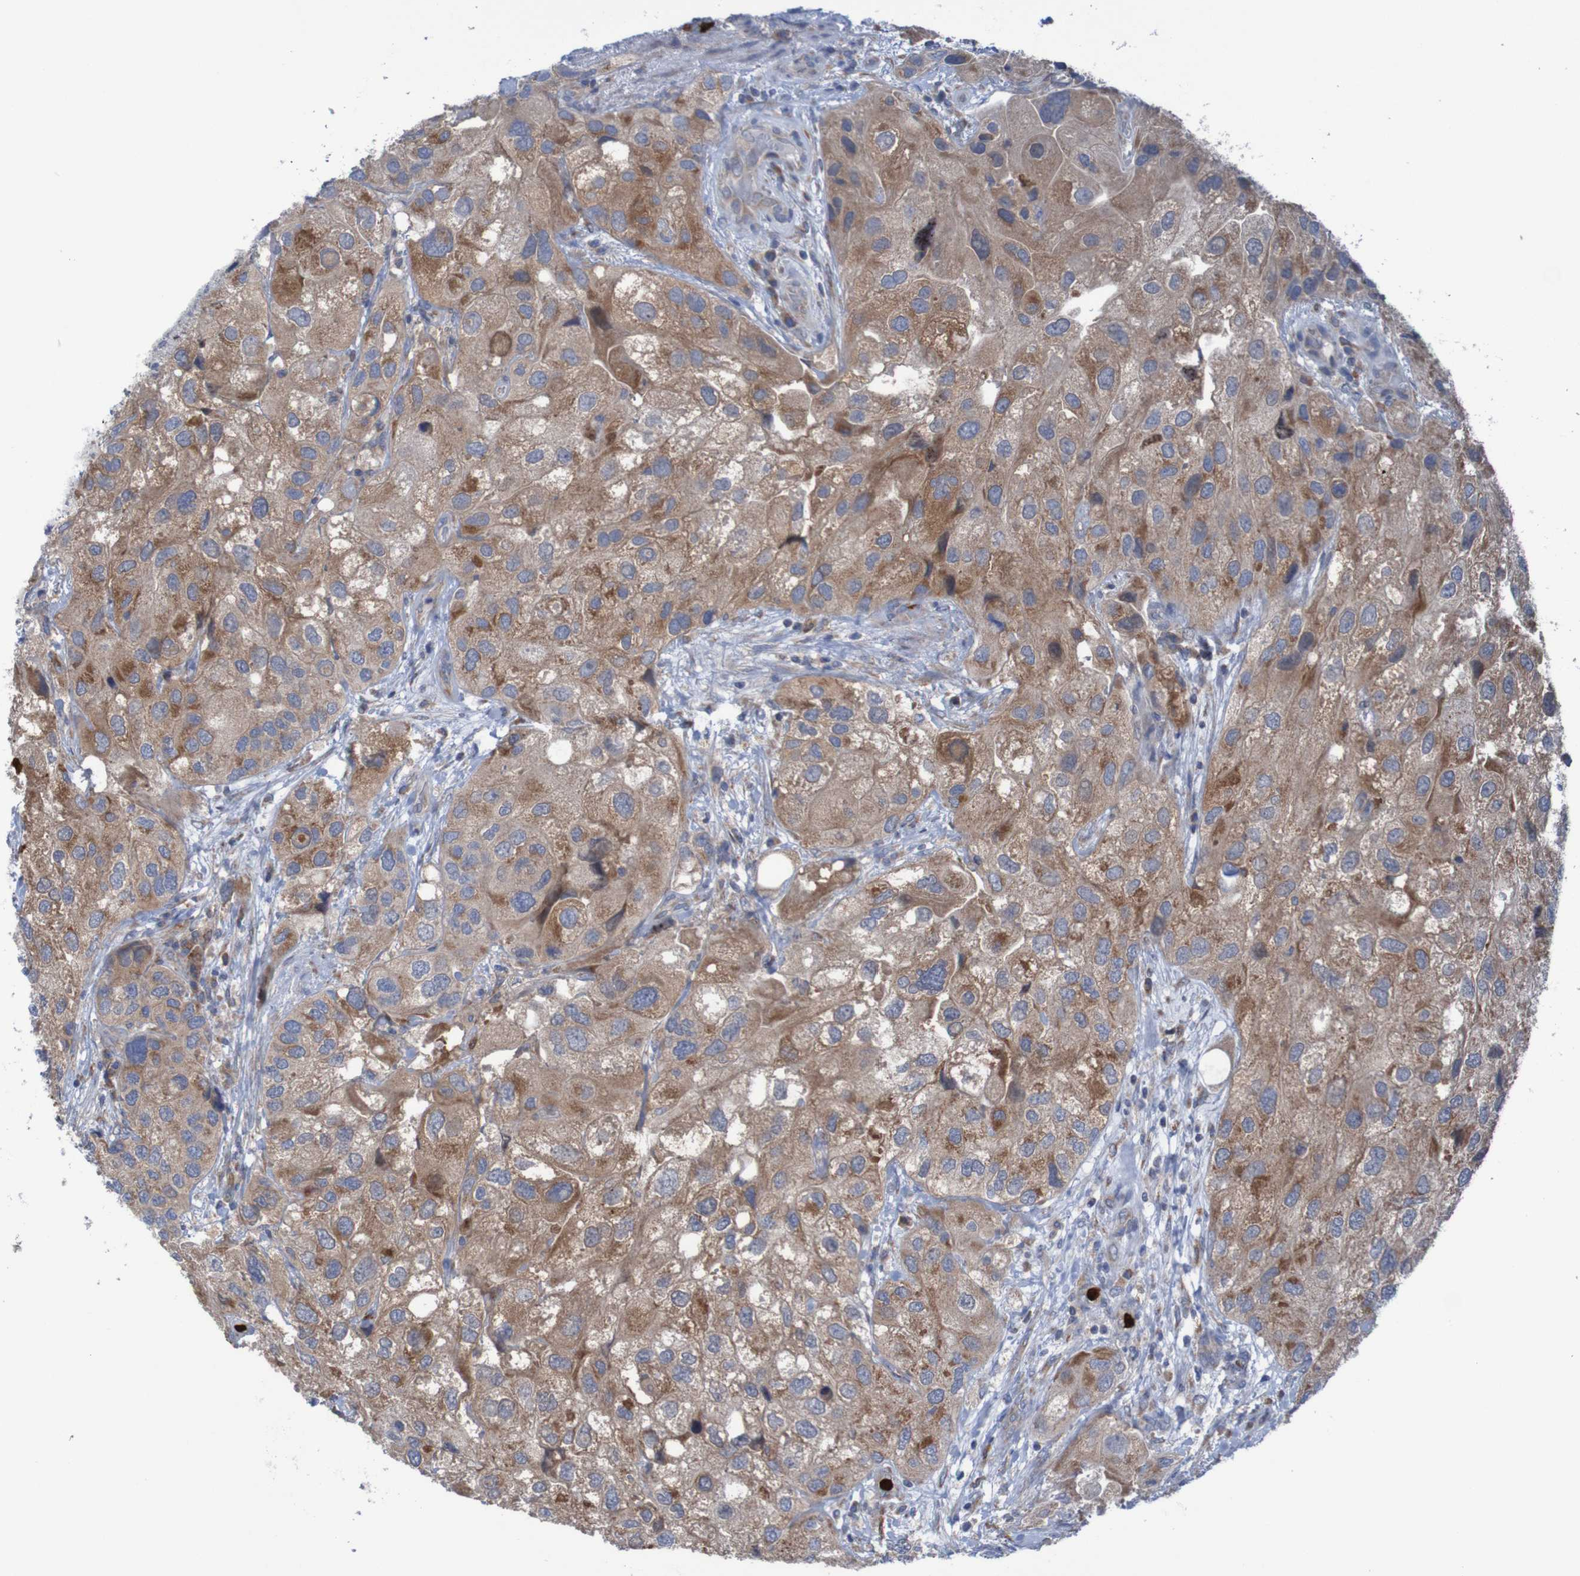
{"staining": {"intensity": "moderate", "quantity": ">75%", "location": "cytoplasmic/membranous"}, "tissue": "urothelial cancer", "cell_type": "Tumor cells", "image_type": "cancer", "snomed": [{"axis": "morphology", "description": "Urothelial carcinoma, High grade"}, {"axis": "topography", "description": "Urinary bladder"}], "caption": "An IHC micrograph of neoplastic tissue is shown. Protein staining in brown shows moderate cytoplasmic/membranous positivity in high-grade urothelial carcinoma within tumor cells. Using DAB (3,3'-diaminobenzidine) (brown) and hematoxylin (blue) stains, captured at high magnification using brightfield microscopy.", "gene": "PARP4", "patient": {"sex": "female", "age": 64}}